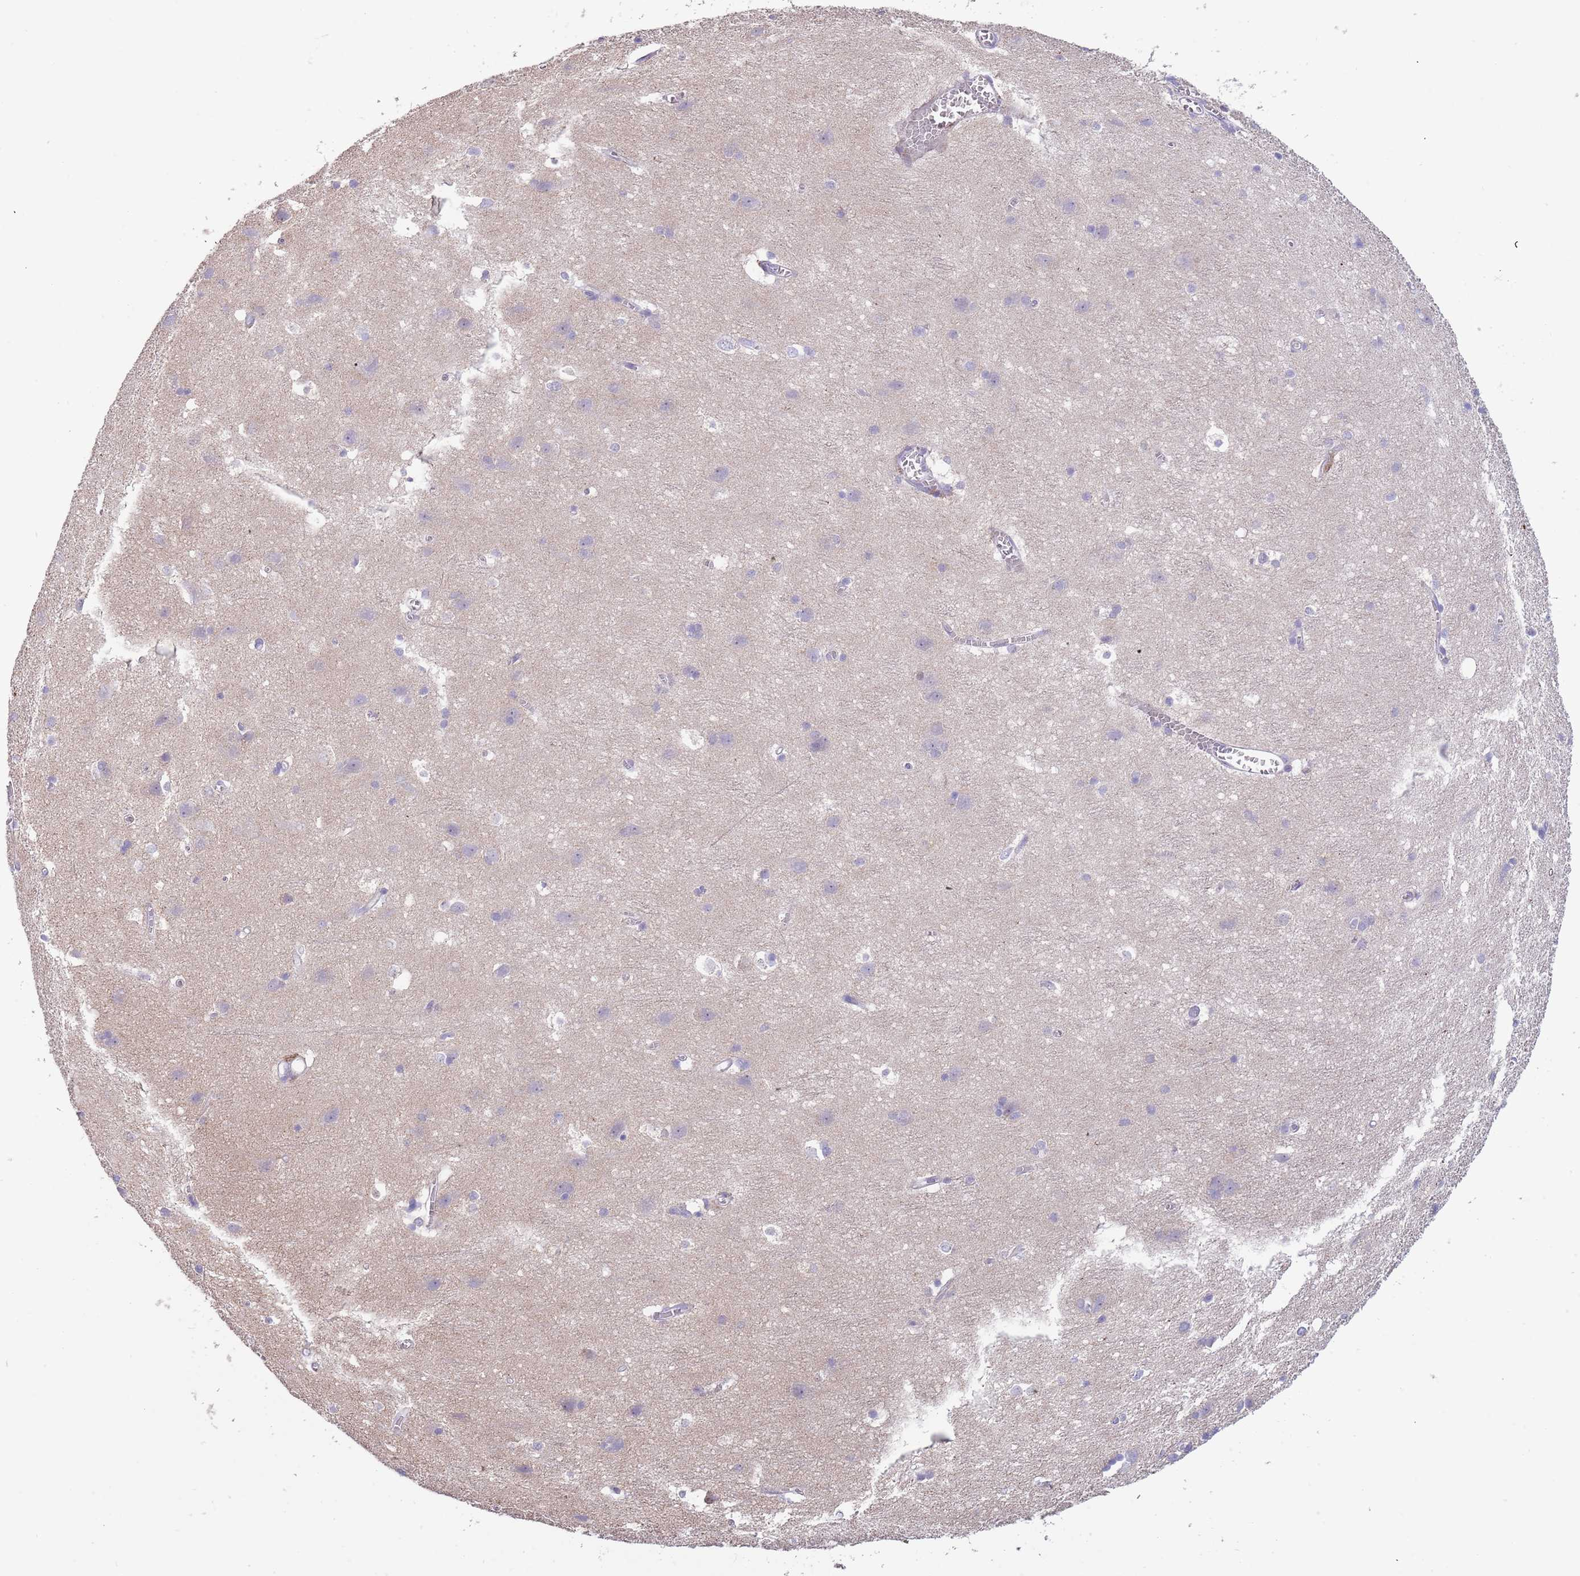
{"staining": {"intensity": "negative", "quantity": "none", "location": "none"}, "tissue": "cerebral cortex", "cell_type": "Endothelial cells", "image_type": "normal", "snomed": [{"axis": "morphology", "description": "Normal tissue, NOS"}, {"axis": "topography", "description": "Cerebral cortex"}], "caption": "The immunohistochemistry histopathology image has no significant positivity in endothelial cells of cerebral cortex. The staining is performed using DAB (3,3'-diaminobenzidine) brown chromogen with nuclei counter-stained in using hematoxylin.", "gene": "SUSD1", "patient": {"sex": "male", "age": 54}}